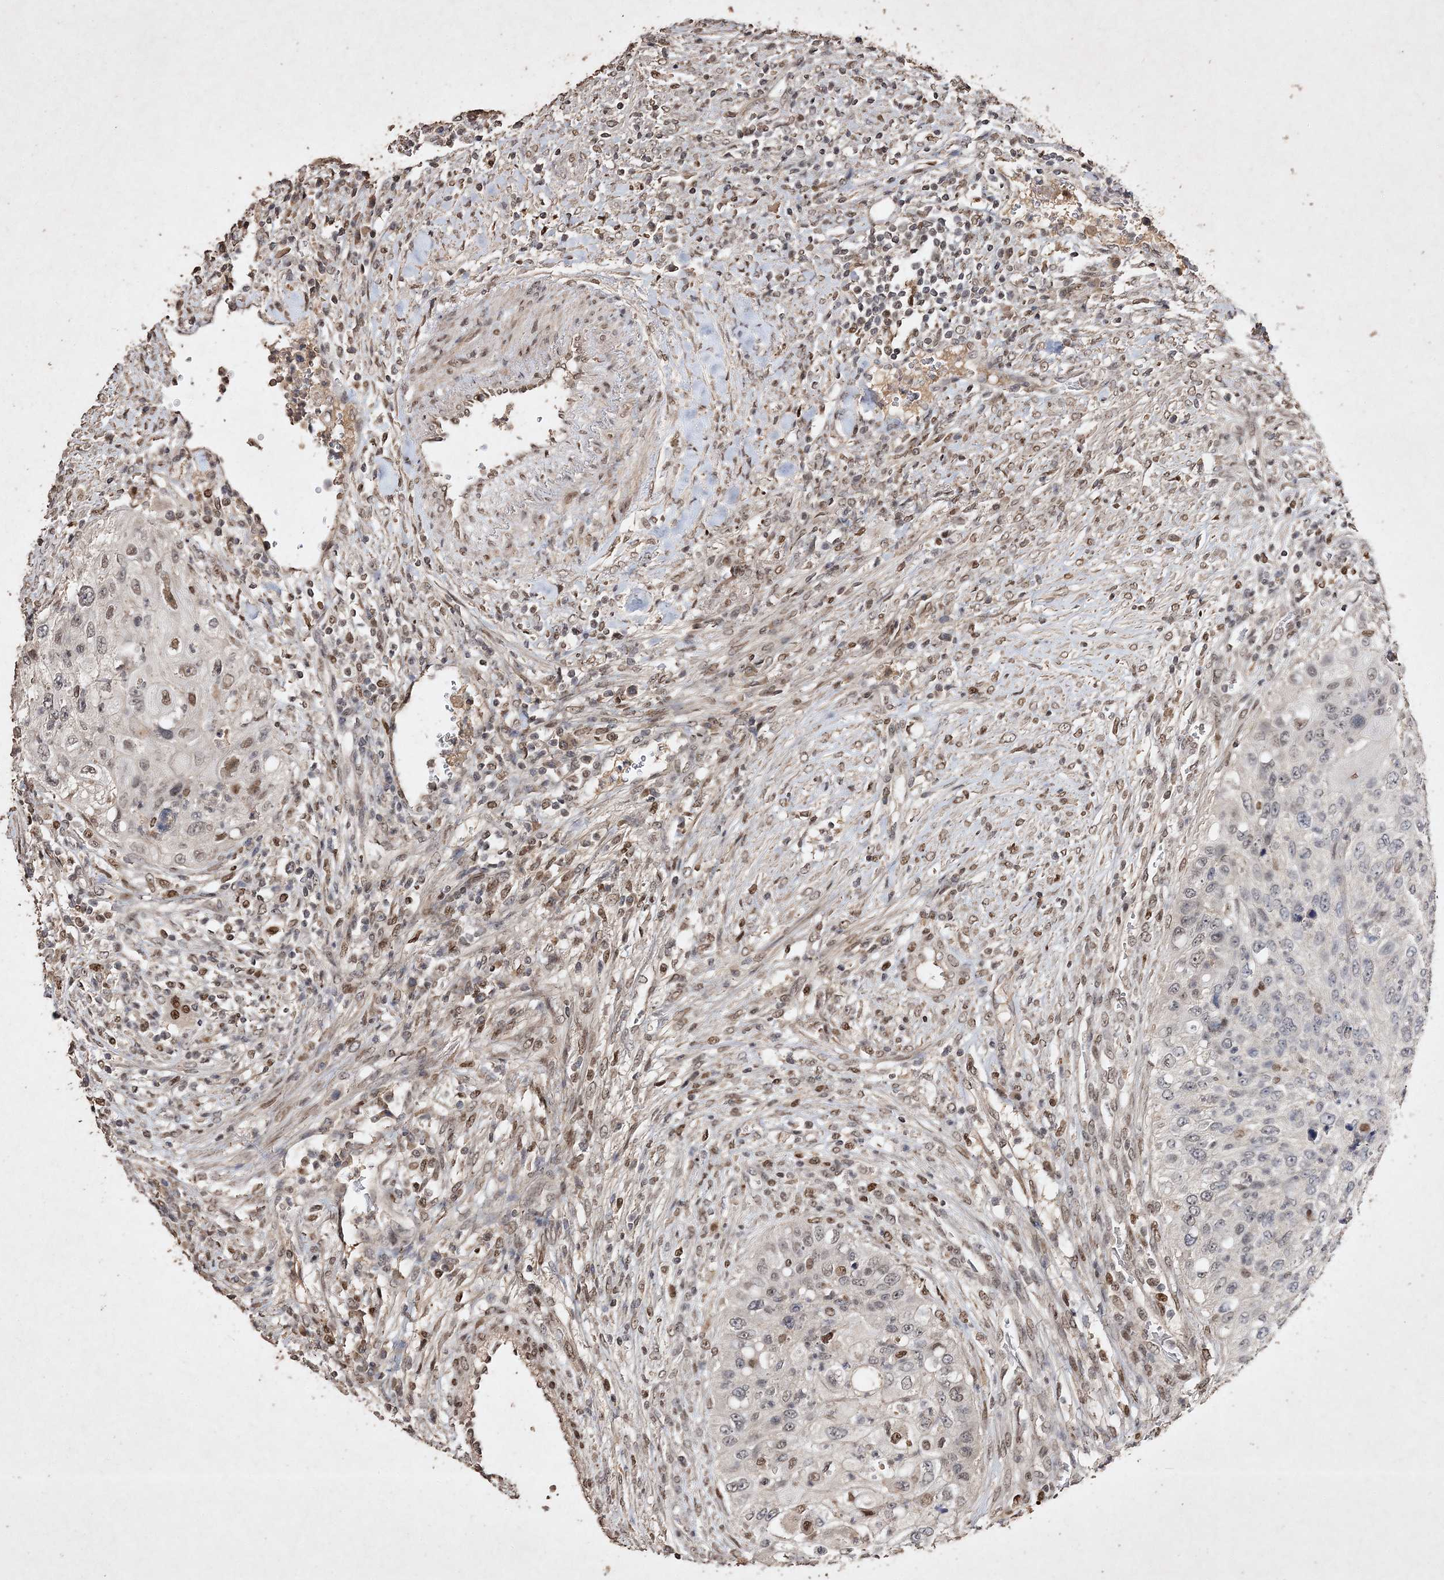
{"staining": {"intensity": "weak", "quantity": "<25%", "location": "nuclear"}, "tissue": "urothelial cancer", "cell_type": "Tumor cells", "image_type": "cancer", "snomed": [{"axis": "morphology", "description": "Urothelial carcinoma, High grade"}, {"axis": "topography", "description": "Urinary bladder"}], "caption": "Photomicrograph shows no significant protein expression in tumor cells of high-grade urothelial carcinoma.", "gene": "C3orf38", "patient": {"sex": "female", "age": 60}}